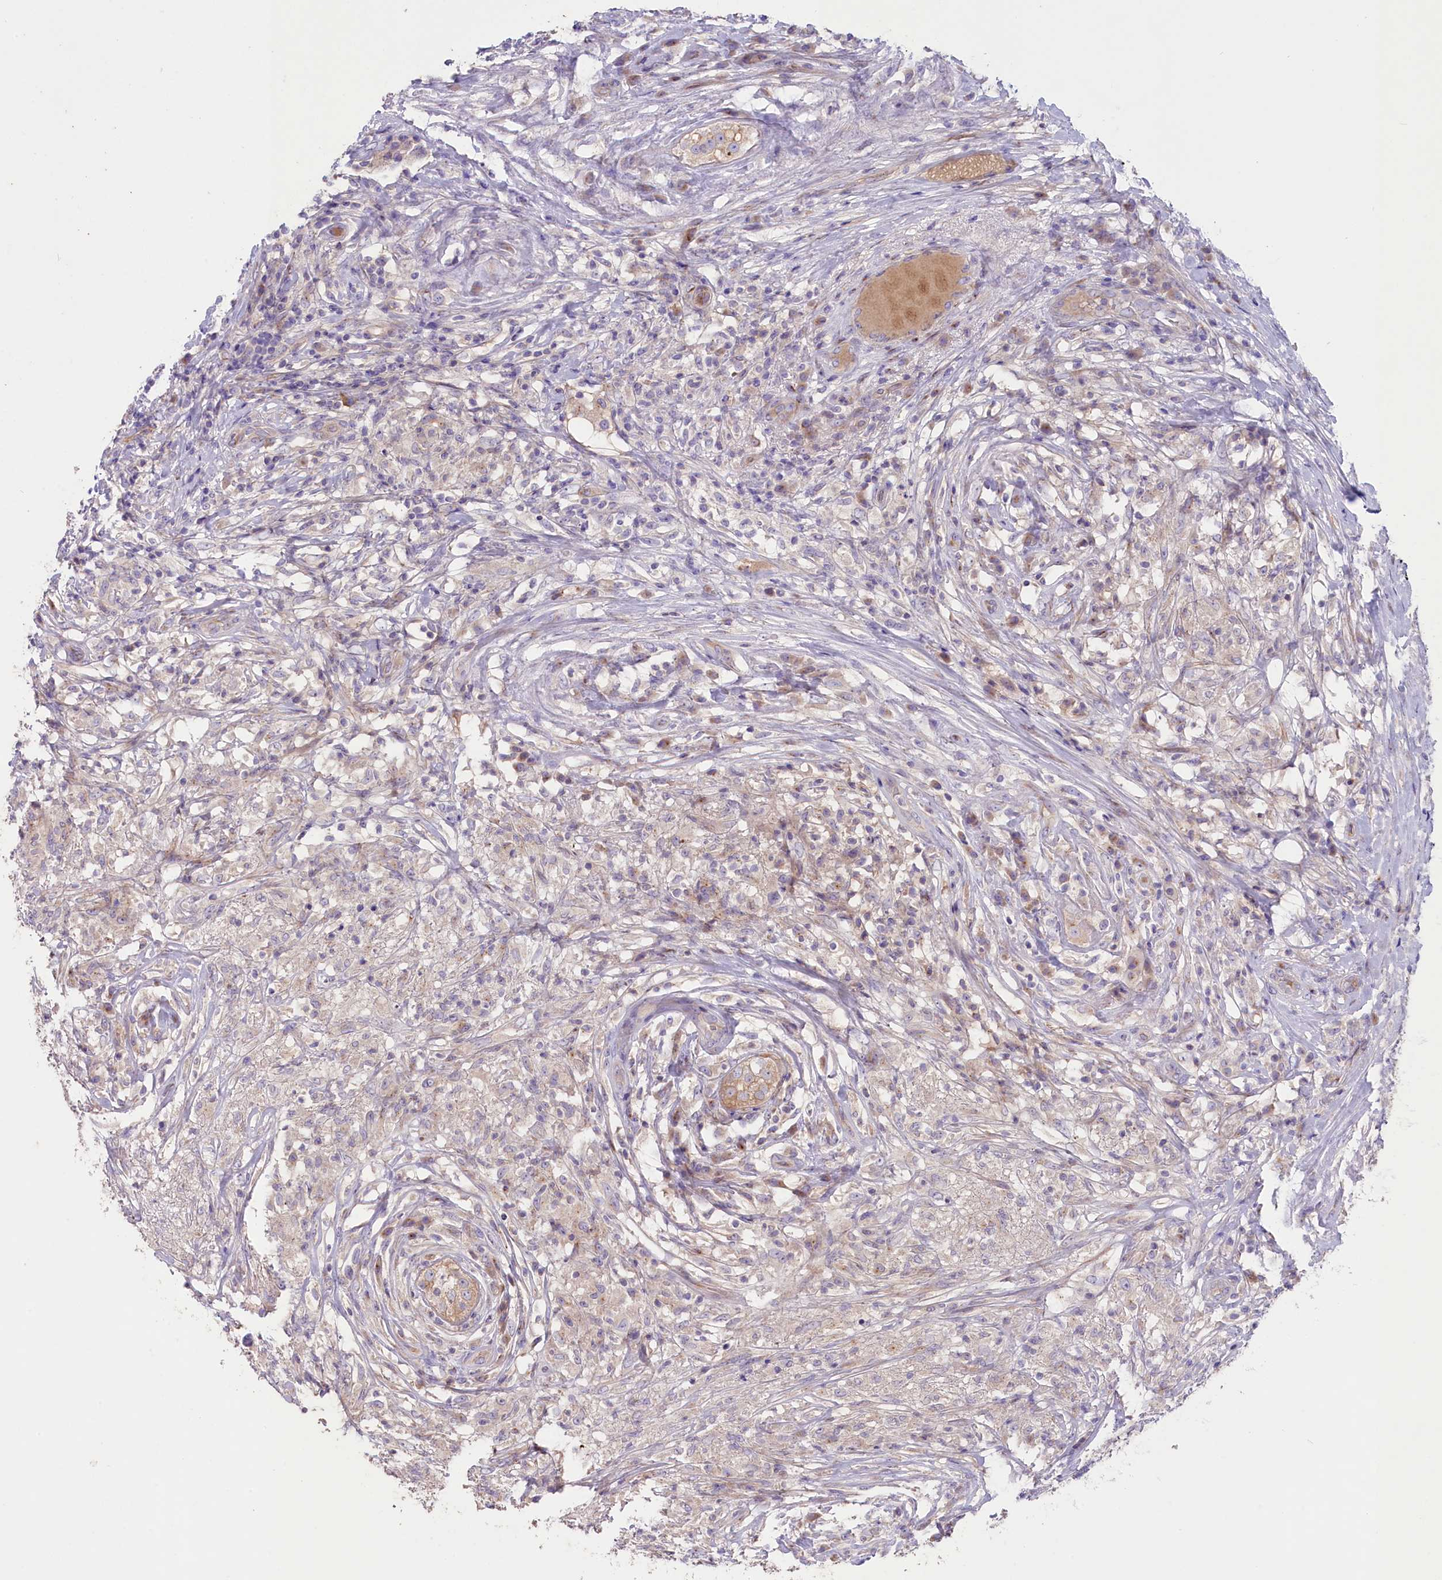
{"staining": {"intensity": "weak", "quantity": "<25%", "location": "cytoplasmic/membranous"}, "tissue": "testis cancer", "cell_type": "Tumor cells", "image_type": "cancer", "snomed": [{"axis": "morphology", "description": "Seminoma, NOS"}, {"axis": "topography", "description": "Testis"}], "caption": "The IHC histopathology image has no significant staining in tumor cells of testis seminoma tissue. Nuclei are stained in blue.", "gene": "CD99L2", "patient": {"sex": "male", "age": 49}}